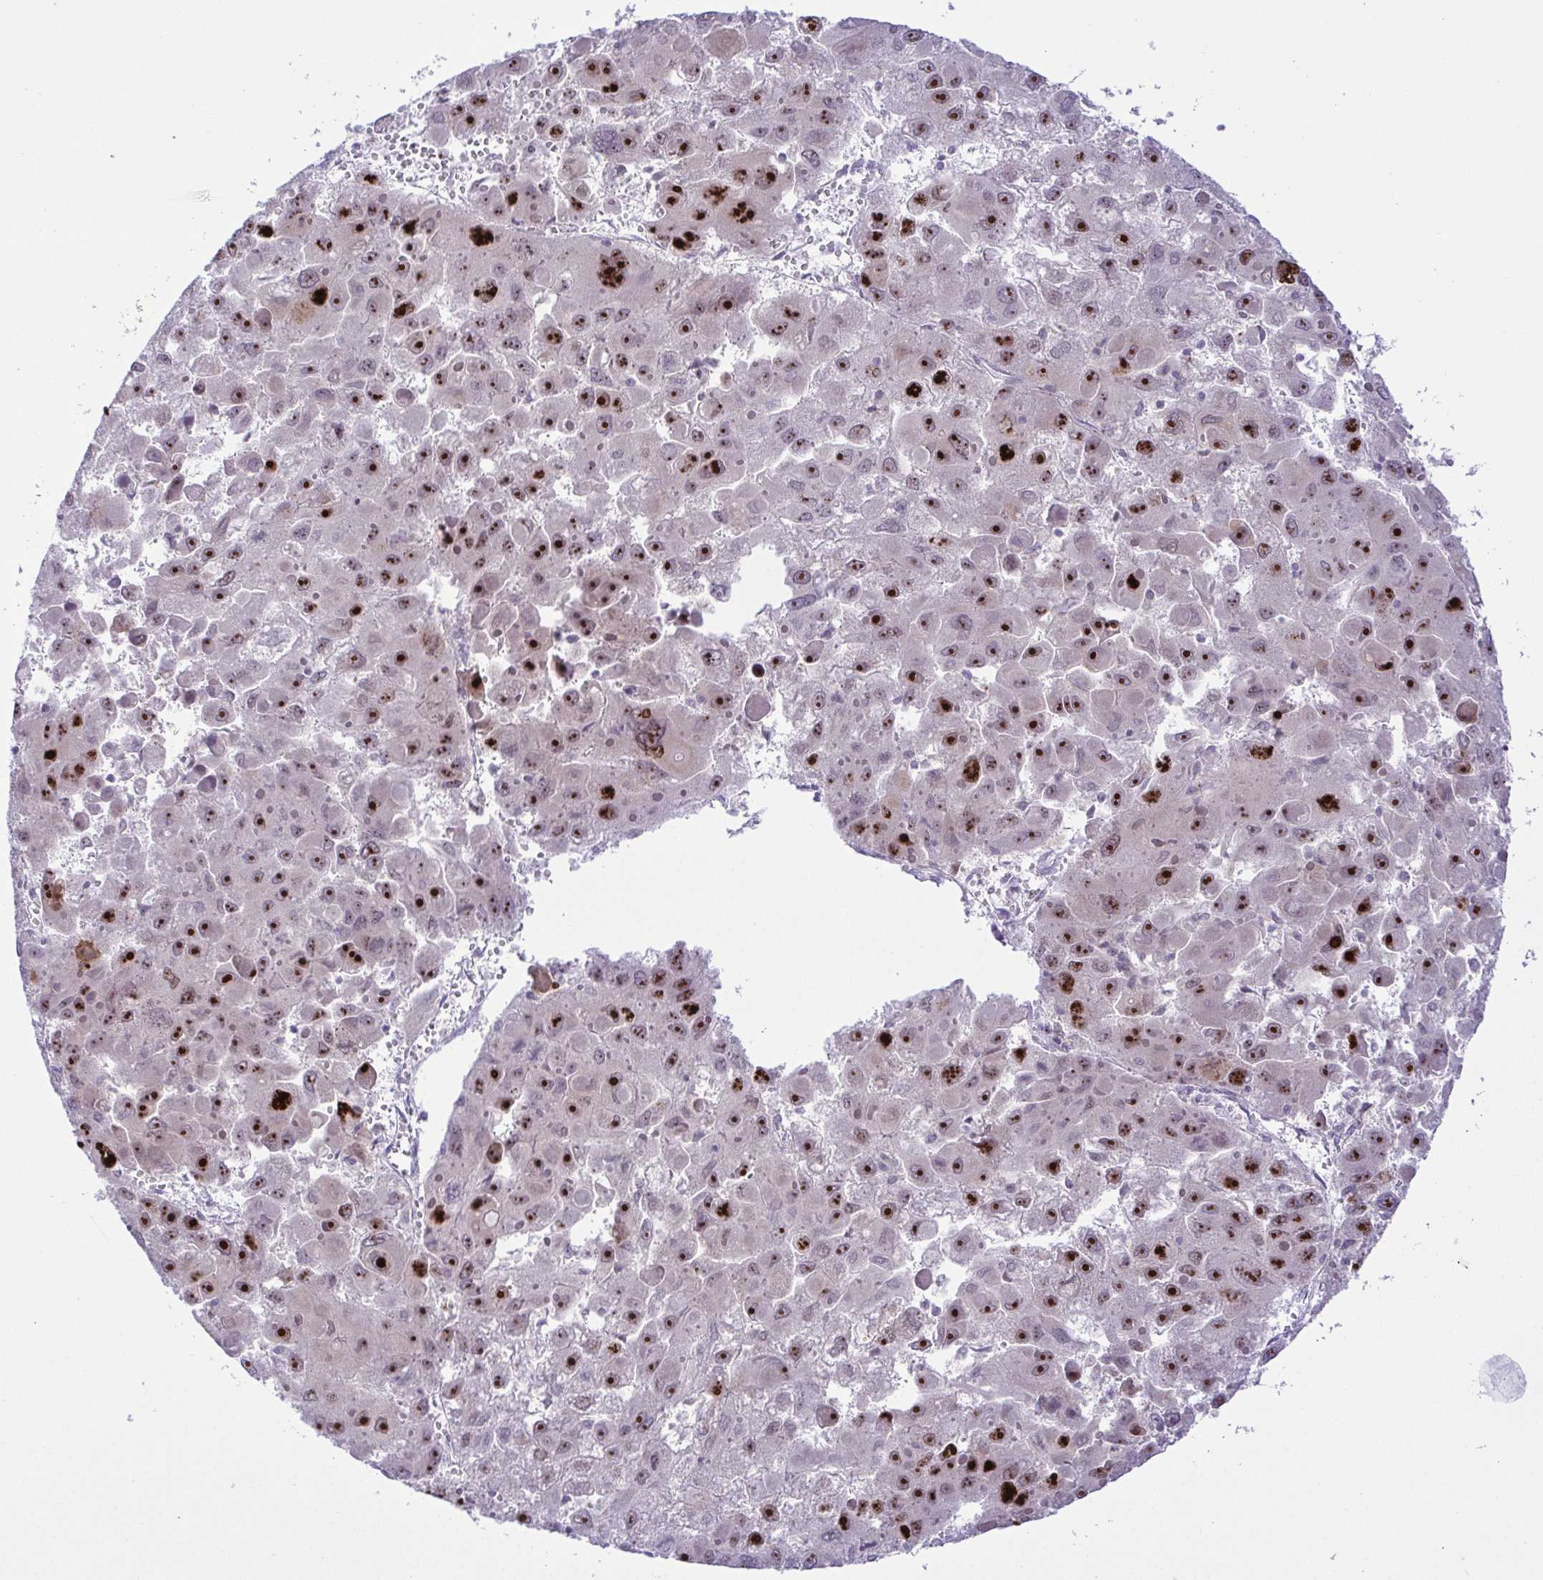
{"staining": {"intensity": "strong", "quantity": "25%-75%", "location": "nuclear"}, "tissue": "liver cancer", "cell_type": "Tumor cells", "image_type": "cancer", "snomed": [{"axis": "morphology", "description": "Carcinoma, Hepatocellular, NOS"}, {"axis": "topography", "description": "Liver"}], "caption": "Tumor cells demonstrate strong nuclear staining in about 25%-75% of cells in hepatocellular carcinoma (liver).", "gene": "RSL24D1", "patient": {"sex": "female", "age": 41}}